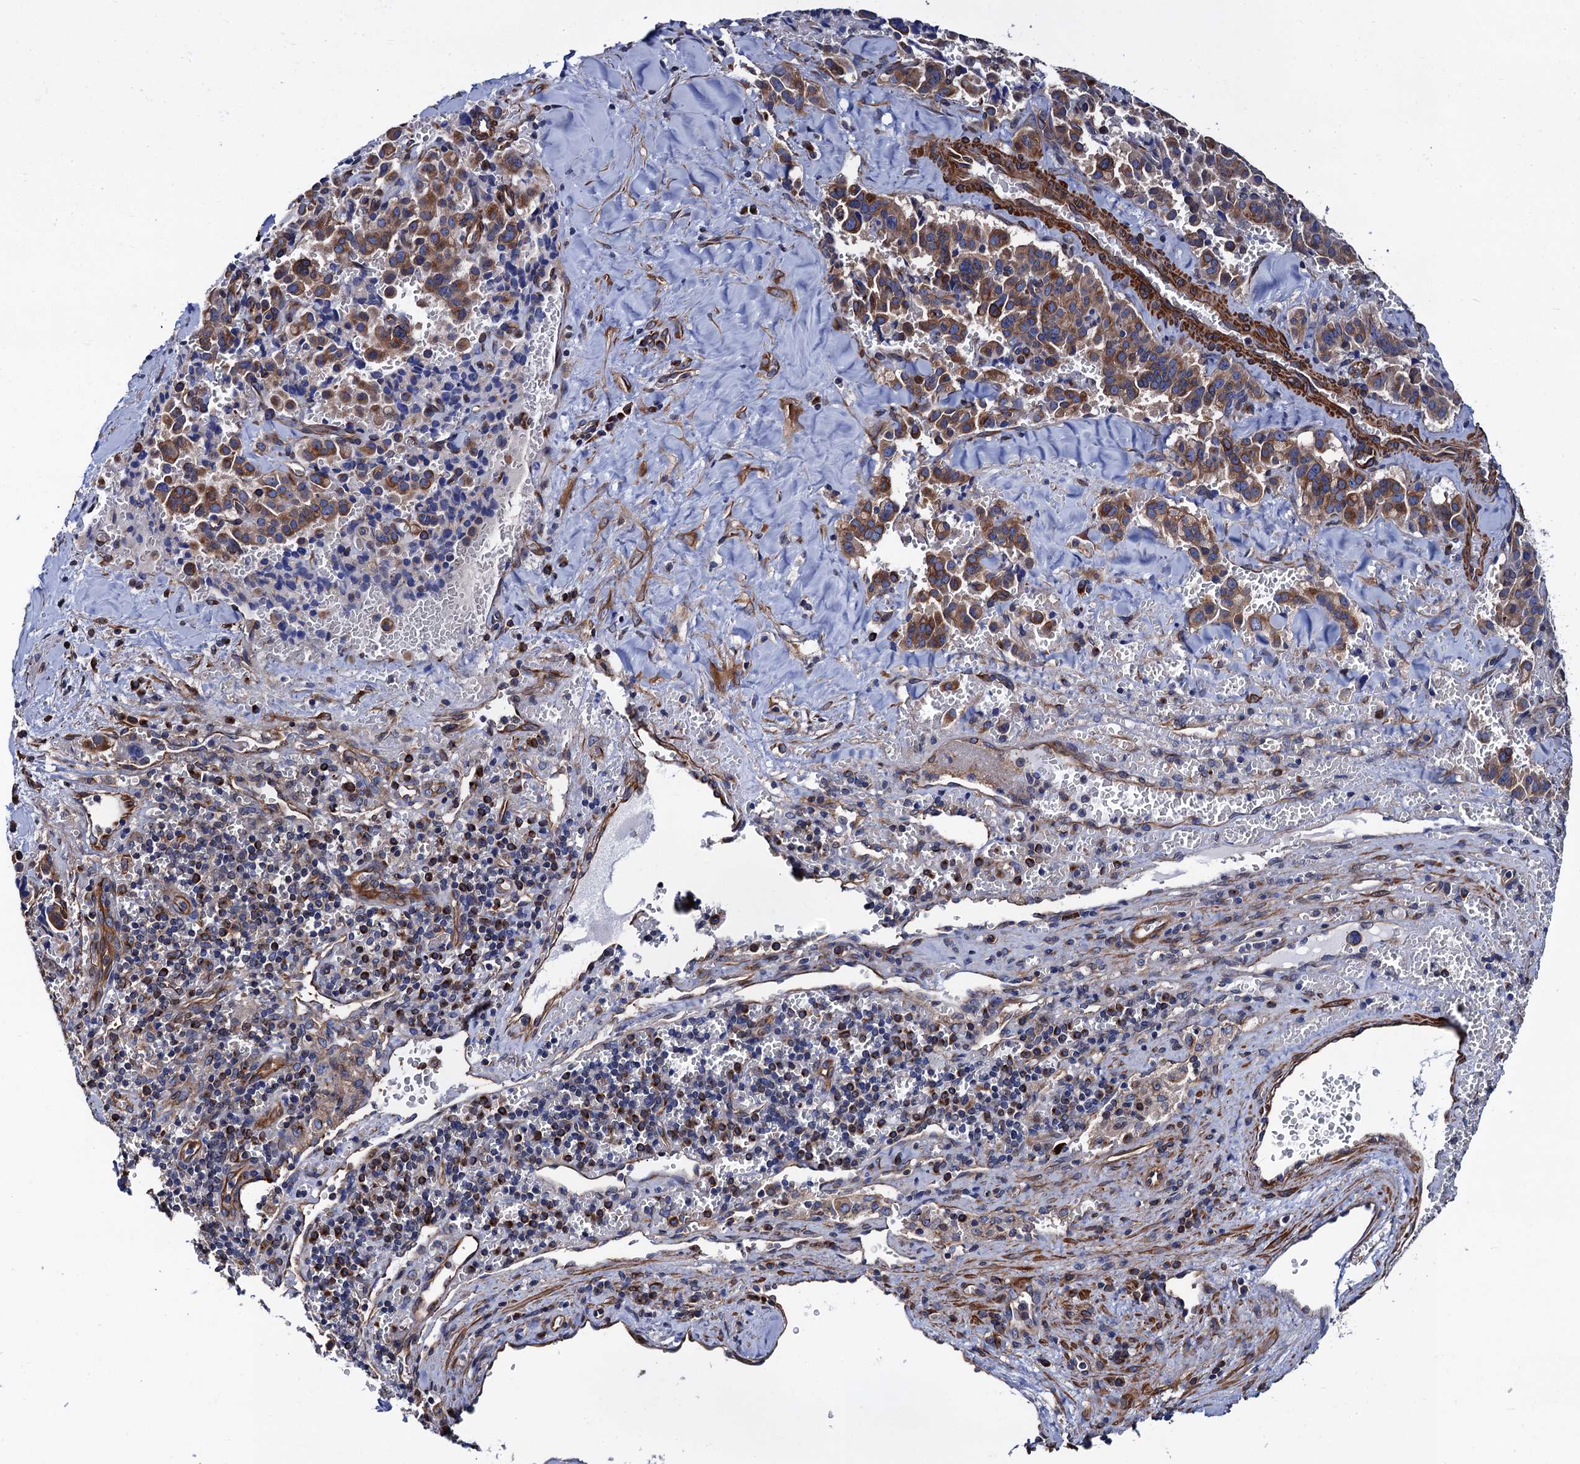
{"staining": {"intensity": "moderate", "quantity": ">75%", "location": "cytoplasmic/membranous"}, "tissue": "pancreatic cancer", "cell_type": "Tumor cells", "image_type": "cancer", "snomed": [{"axis": "morphology", "description": "Adenocarcinoma, NOS"}, {"axis": "topography", "description": "Pancreas"}], "caption": "Human adenocarcinoma (pancreatic) stained for a protein (brown) demonstrates moderate cytoplasmic/membranous positive expression in approximately >75% of tumor cells.", "gene": "ZDHHC18", "patient": {"sex": "male", "age": 65}}